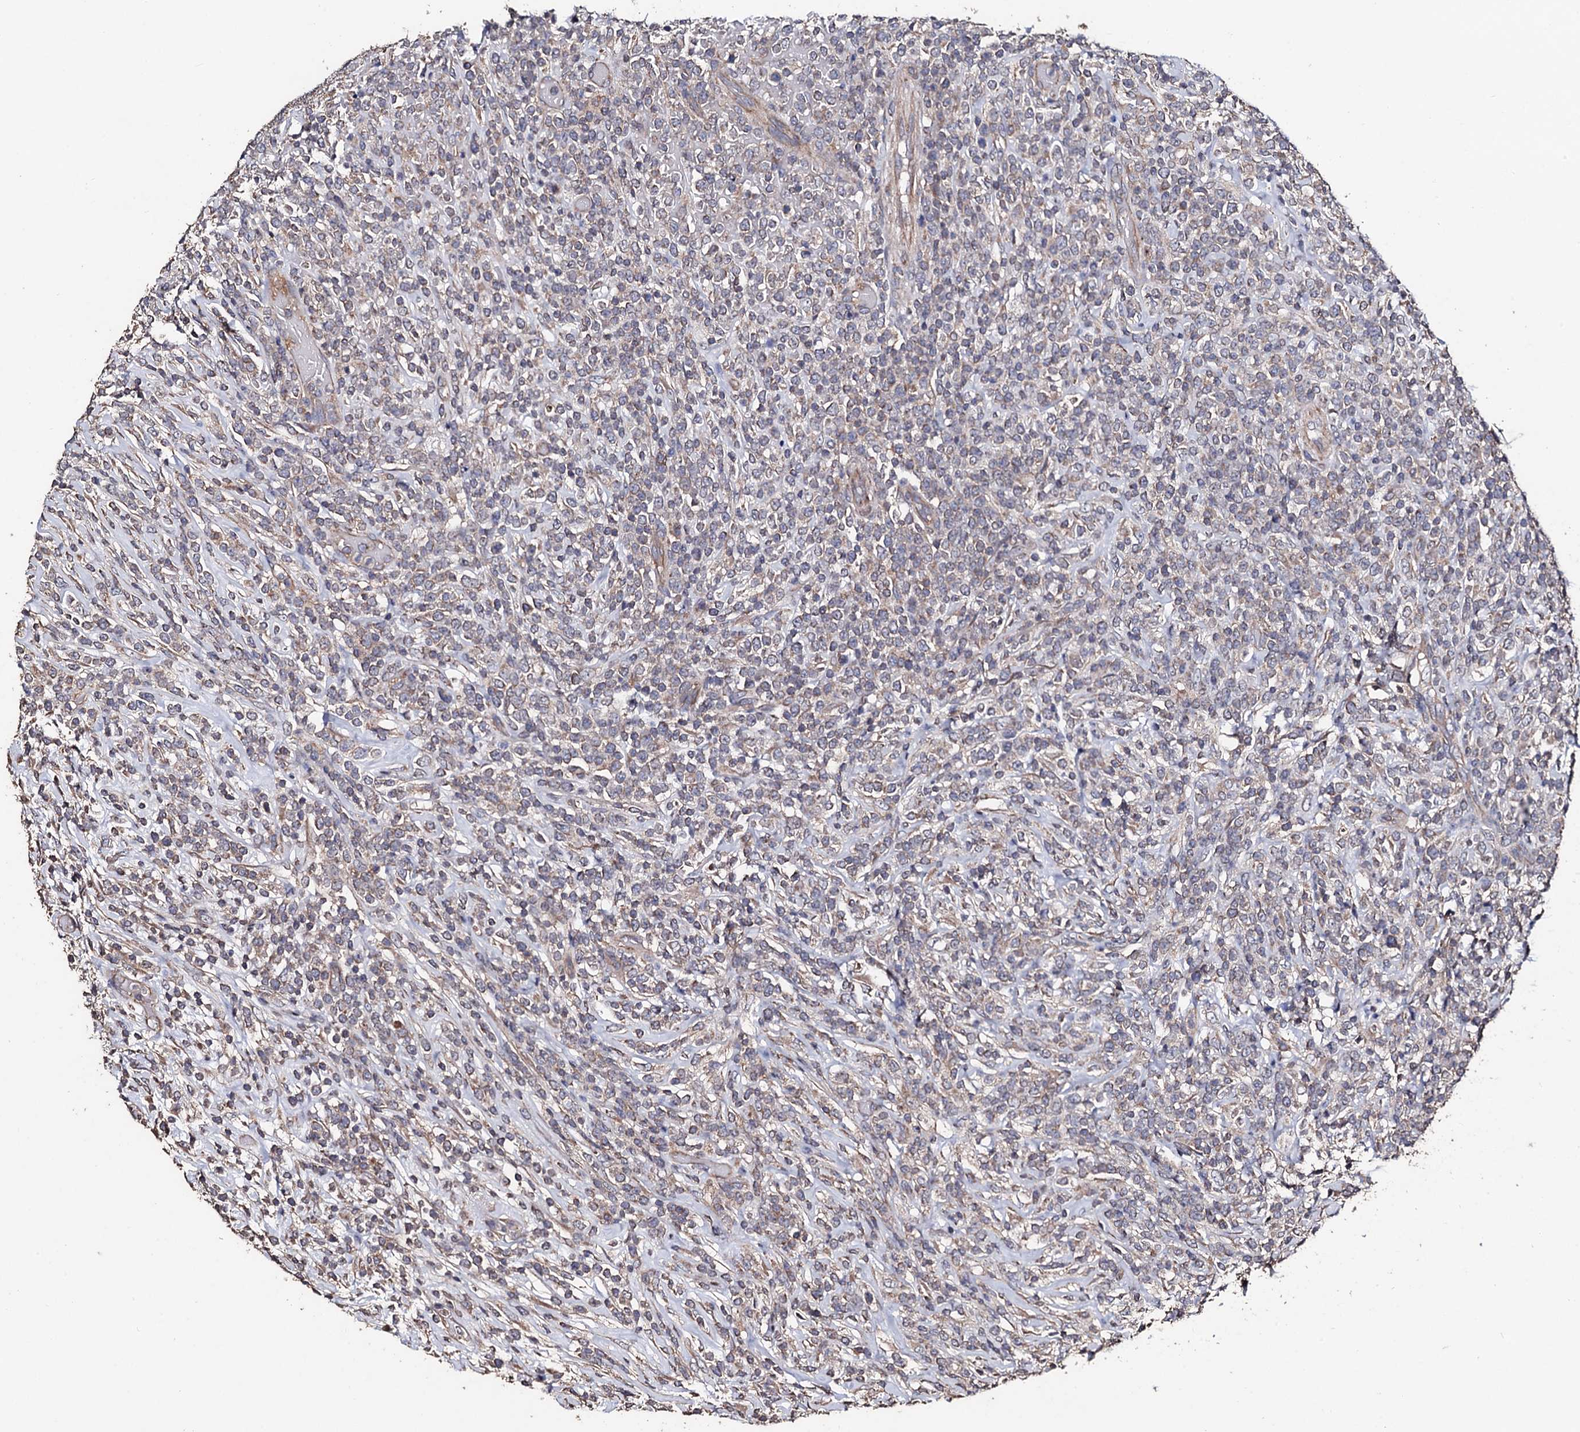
{"staining": {"intensity": "weak", "quantity": "25%-75%", "location": "cytoplasmic/membranous"}, "tissue": "lymphoma", "cell_type": "Tumor cells", "image_type": "cancer", "snomed": [{"axis": "morphology", "description": "Malignant lymphoma, non-Hodgkin's type, High grade"}, {"axis": "topography", "description": "Colon"}], "caption": "Immunohistochemistry (IHC) (DAB (3,3'-diaminobenzidine)) staining of human high-grade malignant lymphoma, non-Hodgkin's type displays weak cytoplasmic/membranous protein staining in approximately 25%-75% of tumor cells. (Brightfield microscopy of DAB IHC at high magnification).", "gene": "PPTC7", "patient": {"sex": "female", "age": 53}}